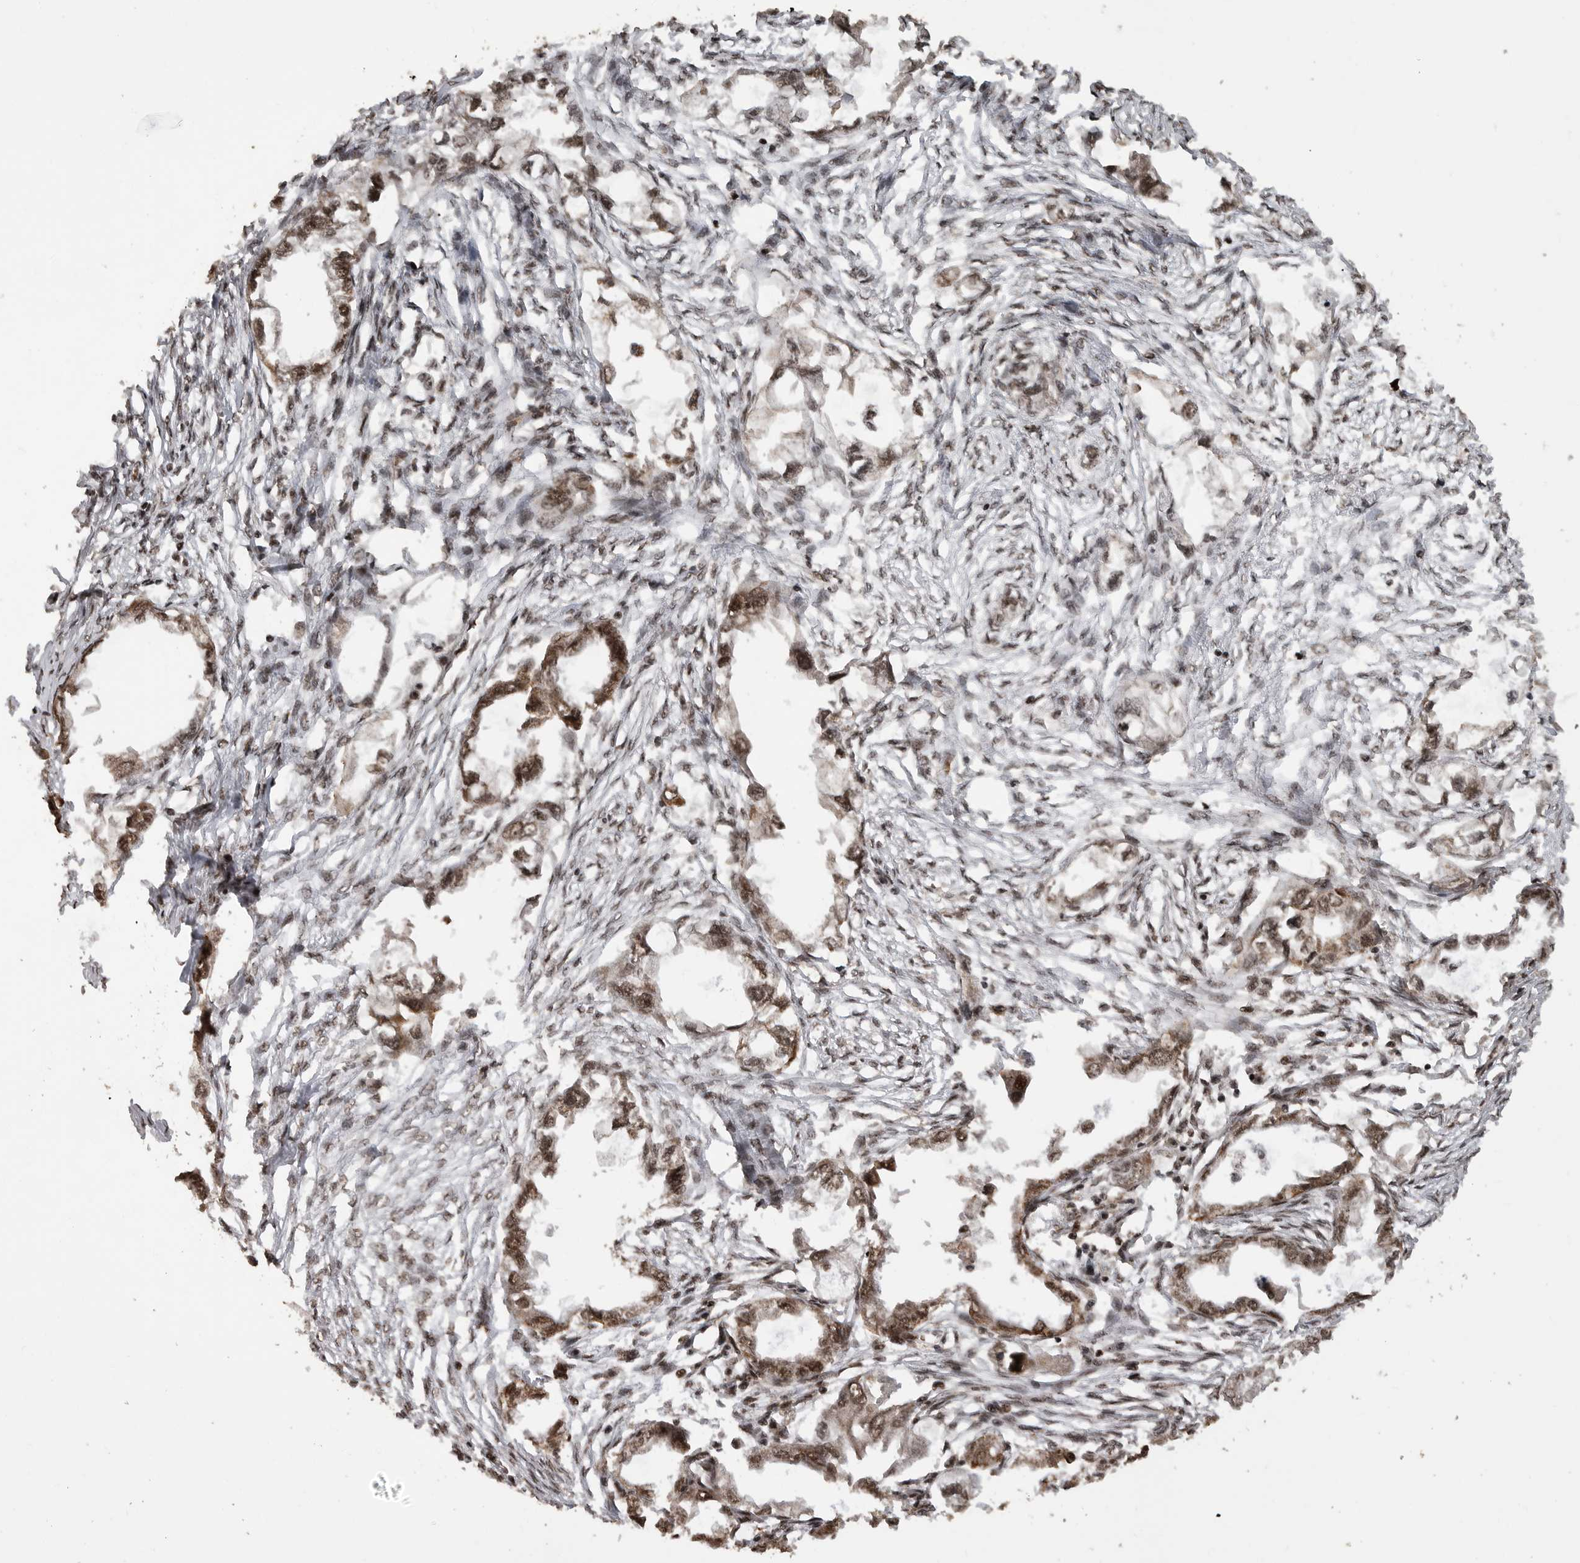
{"staining": {"intensity": "moderate", "quantity": "25%-75%", "location": "cytoplasmic/membranous,nuclear"}, "tissue": "endometrial cancer", "cell_type": "Tumor cells", "image_type": "cancer", "snomed": [{"axis": "morphology", "description": "Adenocarcinoma, NOS"}, {"axis": "morphology", "description": "Adenocarcinoma, metastatic, NOS"}, {"axis": "topography", "description": "Adipose tissue"}, {"axis": "topography", "description": "Endometrium"}], "caption": "Brown immunohistochemical staining in human metastatic adenocarcinoma (endometrial) shows moderate cytoplasmic/membranous and nuclear staining in about 25%-75% of tumor cells. Nuclei are stained in blue.", "gene": "PPP1R8", "patient": {"sex": "female", "age": 67}}